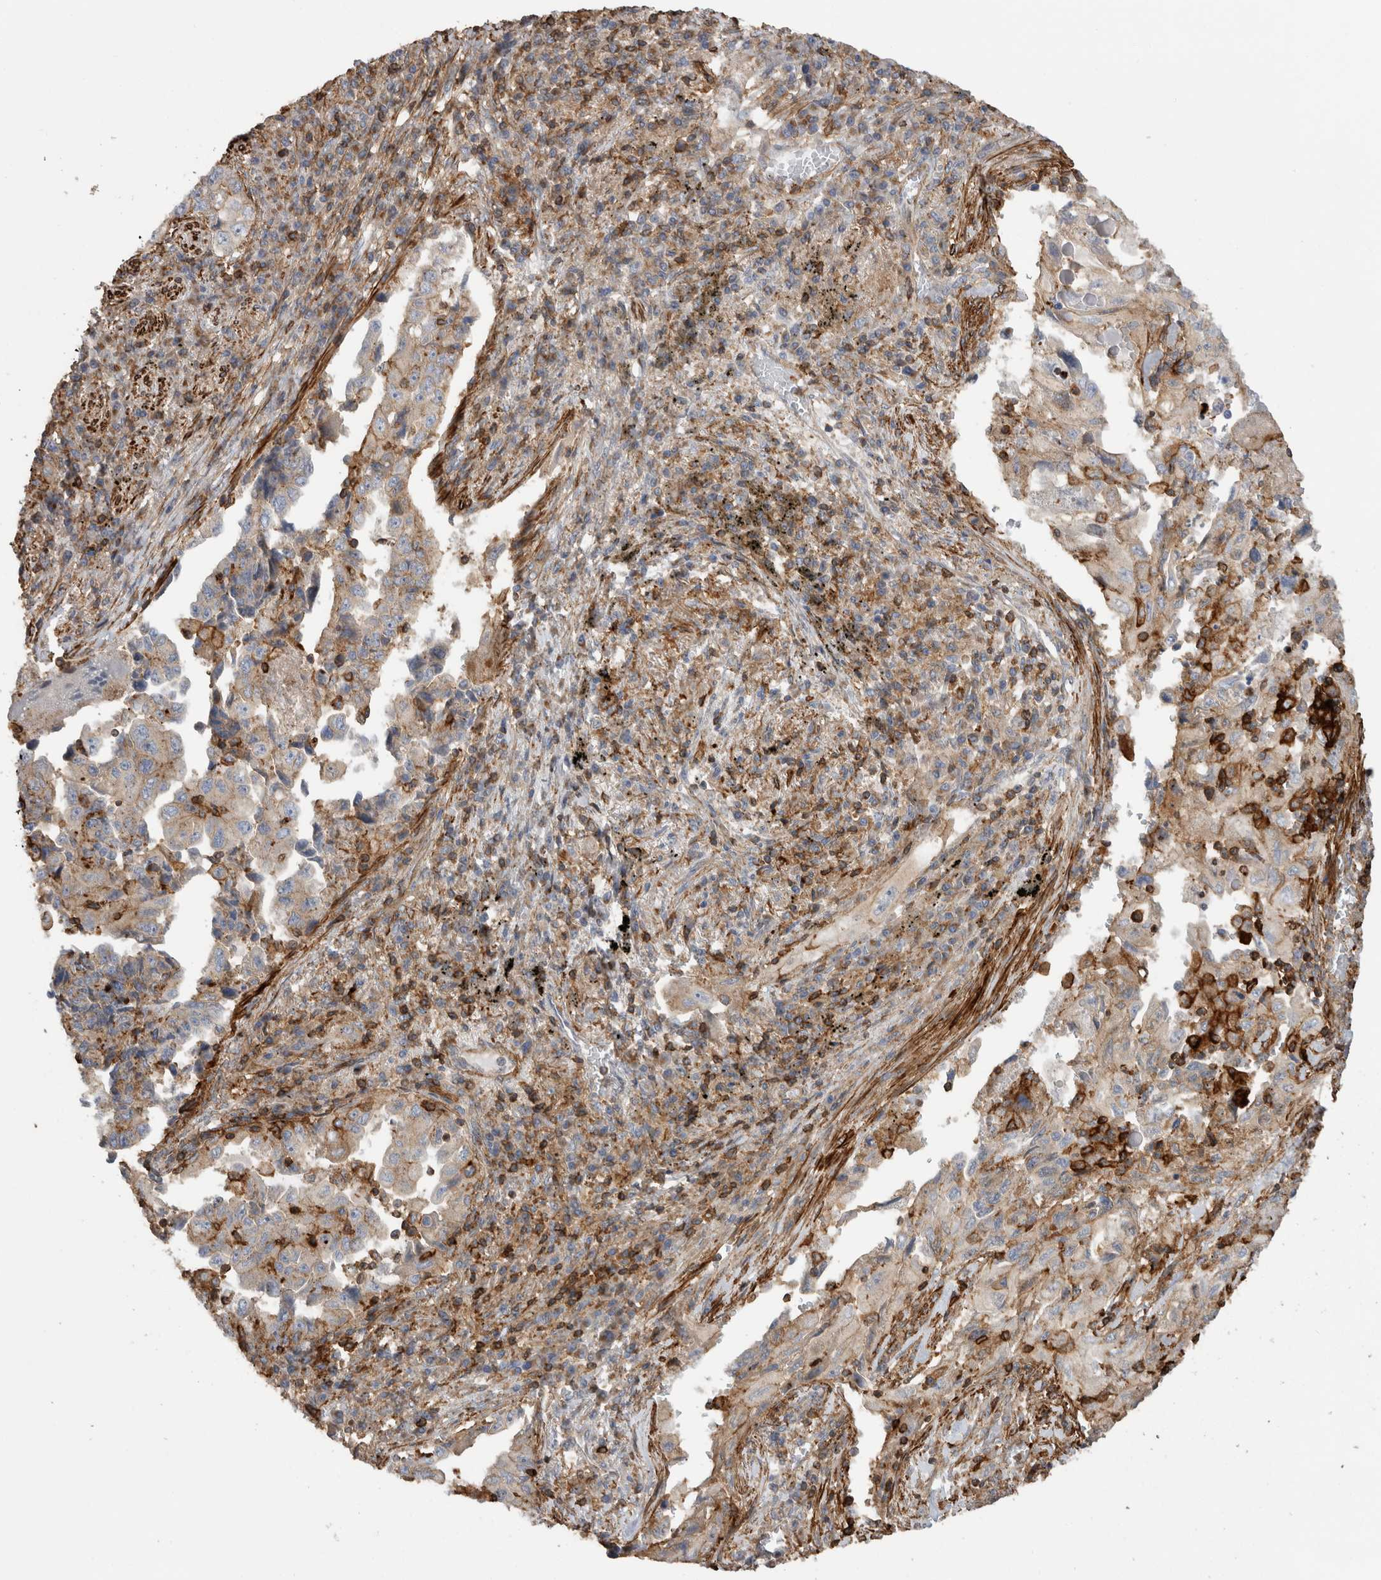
{"staining": {"intensity": "moderate", "quantity": "<25%", "location": "cytoplasmic/membranous"}, "tissue": "lung cancer", "cell_type": "Tumor cells", "image_type": "cancer", "snomed": [{"axis": "morphology", "description": "Adenocarcinoma, NOS"}, {"axis": "topography", "description": "Lung"}], "caption": "About <25% of tumor cells in human adenocarcinoma (lung) show moderate cytoplasmic/membranous protein expression as visualized by brown immunohistochemical staining.", "gene": "GPER1", "patient": {"sex": "female", "age": 51}}